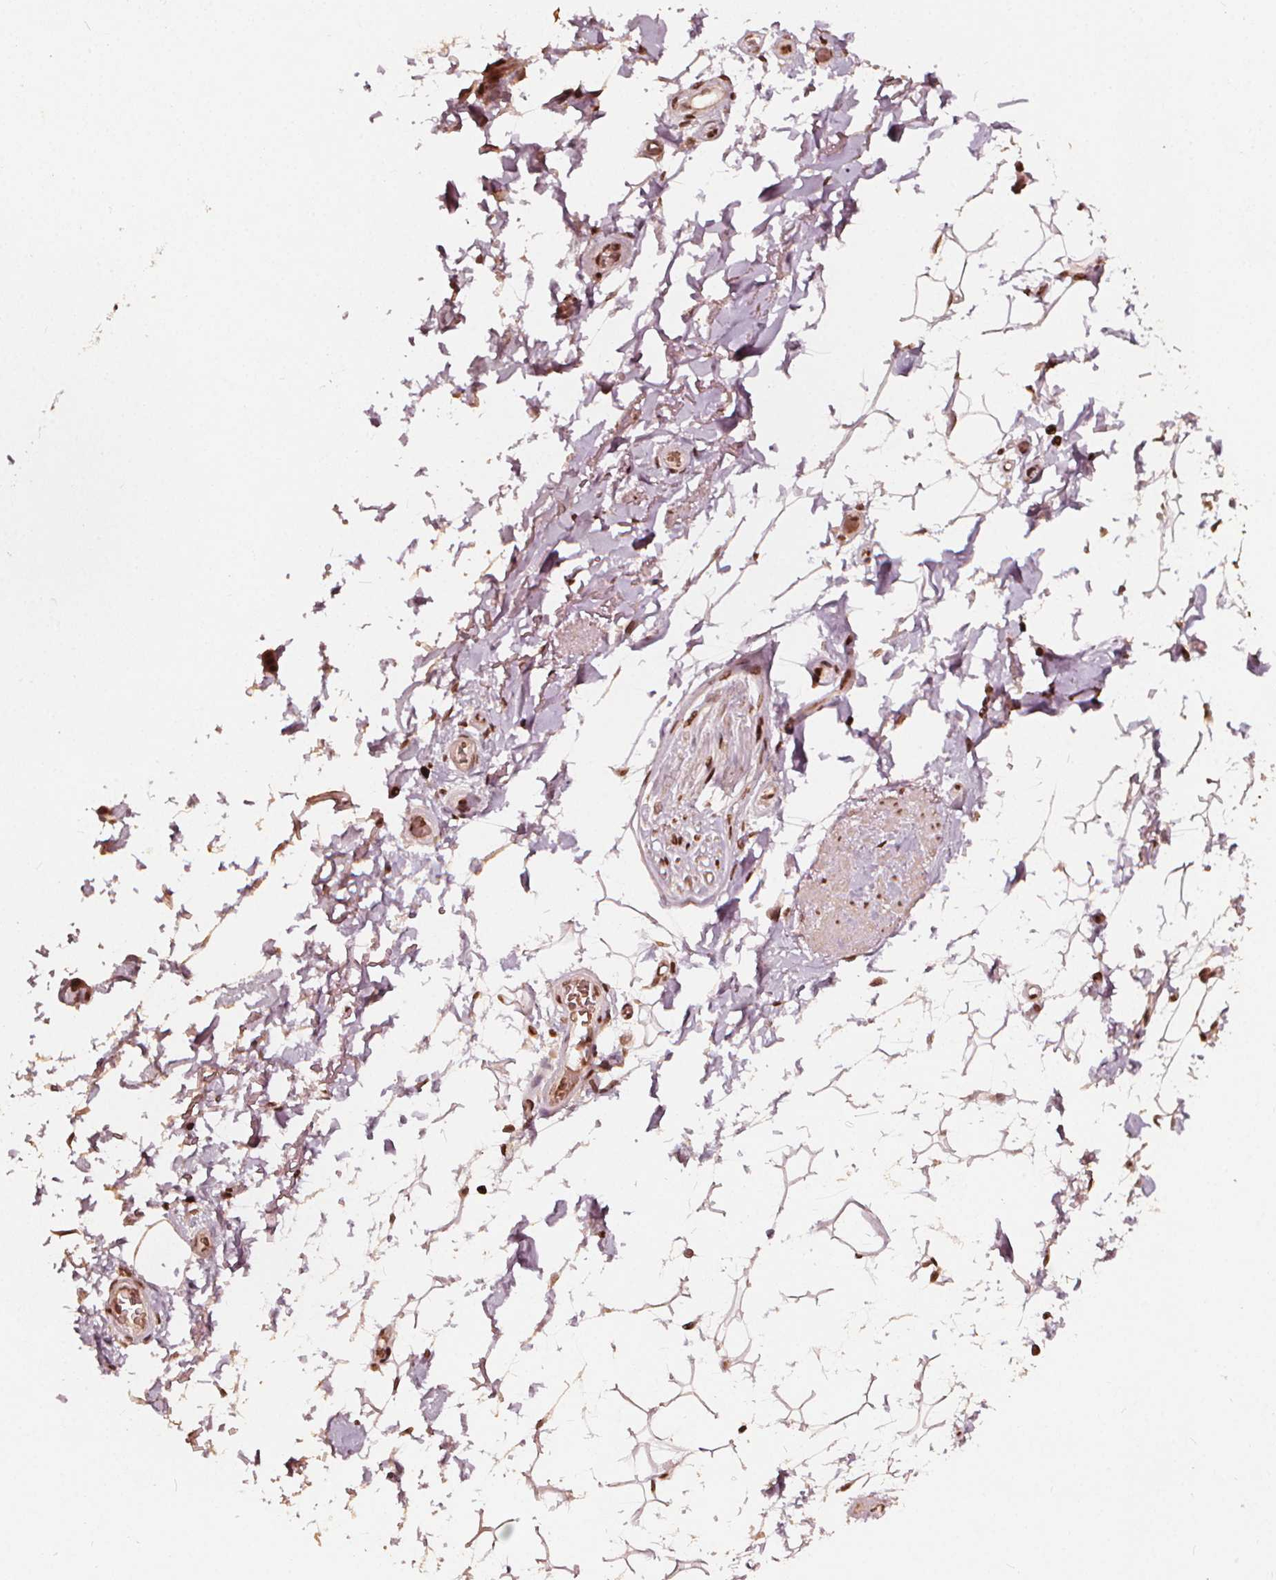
{"staining": {"intensity": "moderate", "quantity": ">75%", "location": "nuclear"}, "tissue": "adipose tissue", "cell_type": "Adipocytes", "image_type": "normal", "snomed": [{"axis": "morphology", "description": "Normal tissue, NOS"}, {"axis": "topography", "description": "Anal"}, {"axis": "topography", "description": "Peripheral nerve tissue"}], "caption": "Immunohistochemical staining of normal adipose tissue demonstrates medium levels of moderate nuclear expression in about >75% of adipocytes.", "gene": "H3C14", "patient": {"sex": "male", "age": 53}}